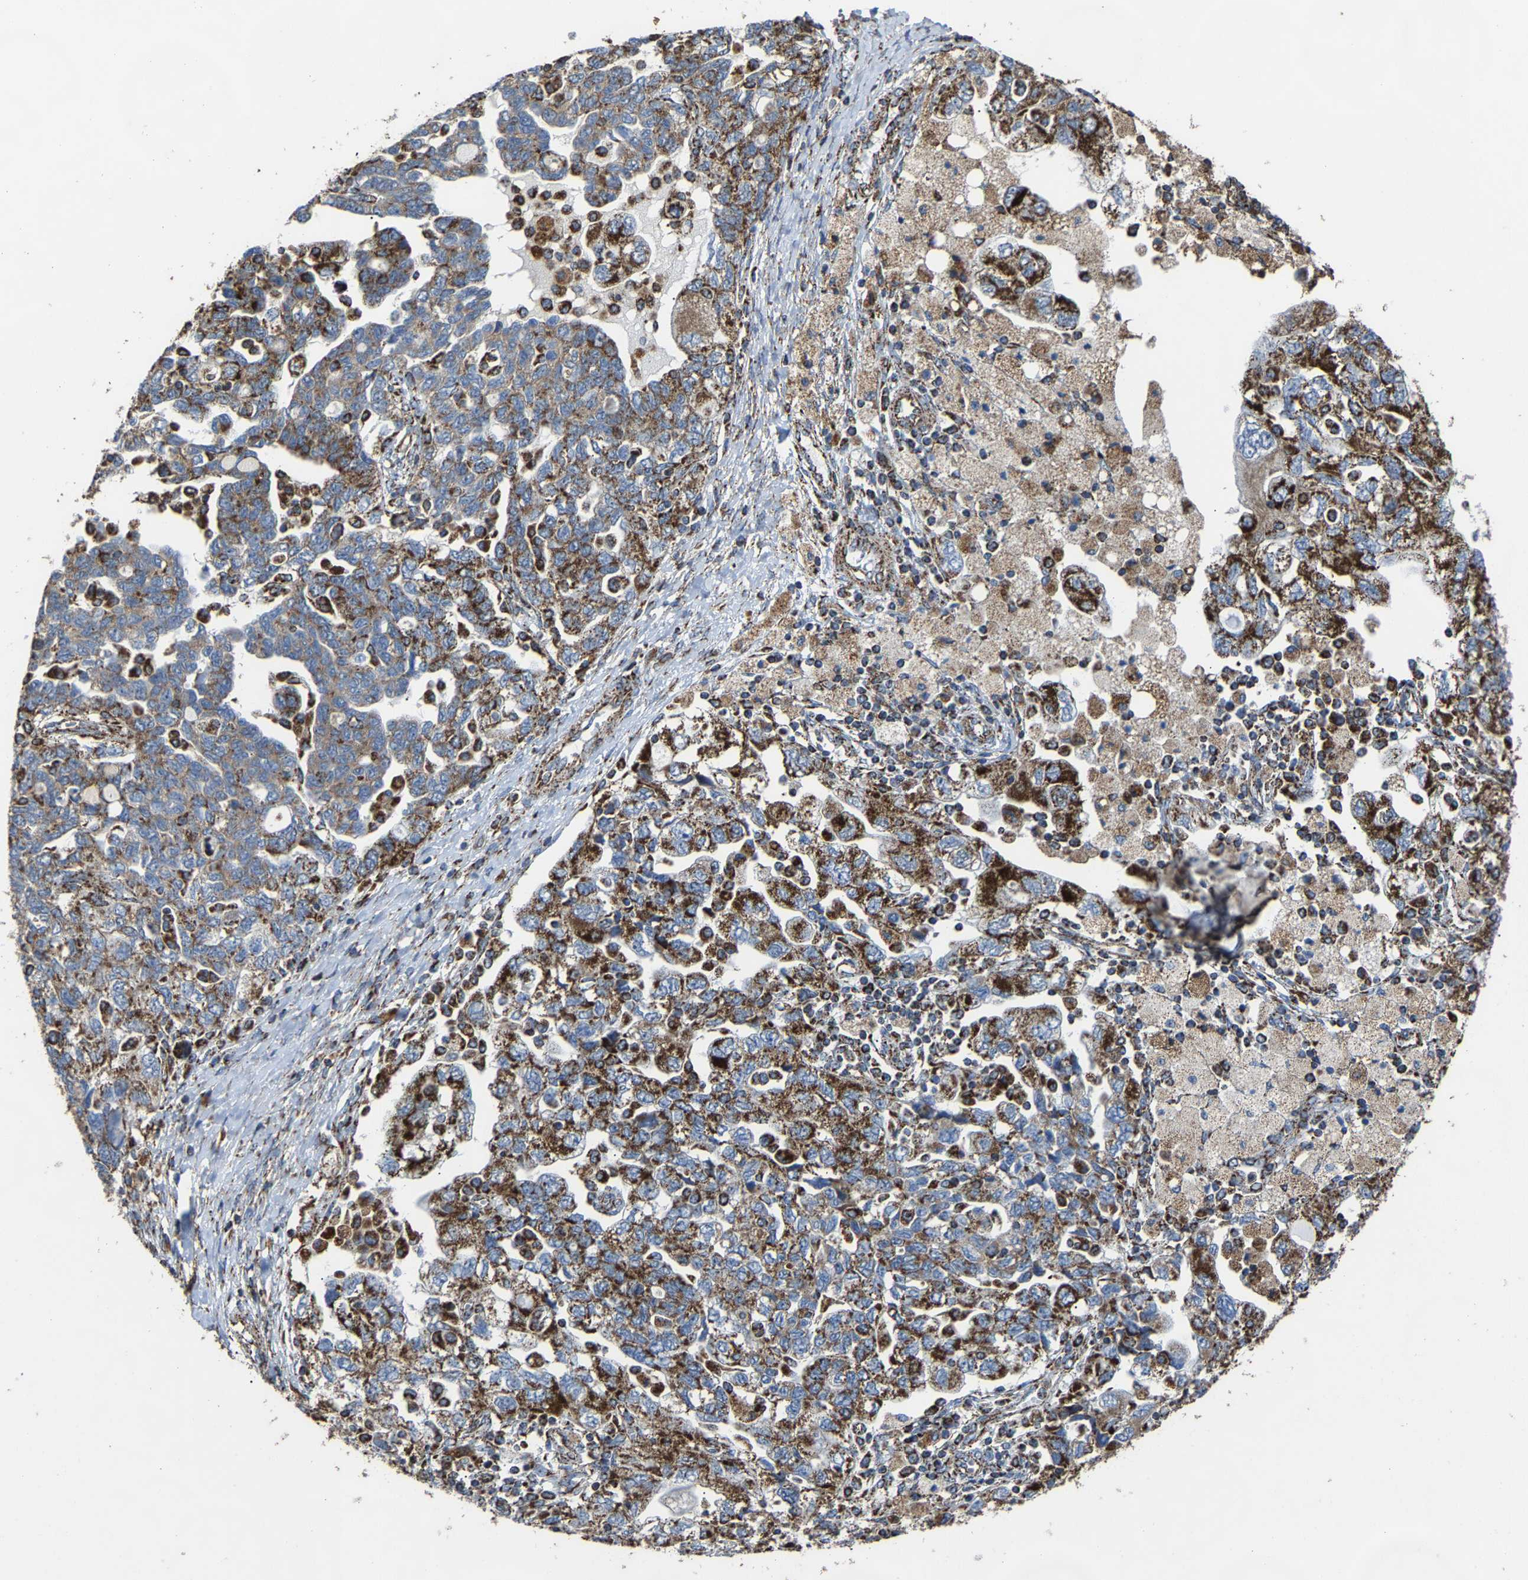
{"staining": {"intensity": "strong", "quantity": ">75%", "location": "cytoplasmic/membranous"}, "tissue": "ovarian cancer", "cell_type": "Tumor cells", "image_type": "cancer", "snomed": [{"axis": "morphology", "description": "Carcinoma, NOS"}, {"axis": "morphology", "description": "Cystadenocarcinoma, serous, NOS"}, {"axis": "topography", "description": "Ovary"}], "caption": "There is high levels of strong cytoplasmic/membranous expression in tumor cells of carcinoma (ovarian), as demonstrated by immunohistochemical staining (brown color).", "gene": "NDUFV3", "patient": {"sex": "female", "age": 69}}